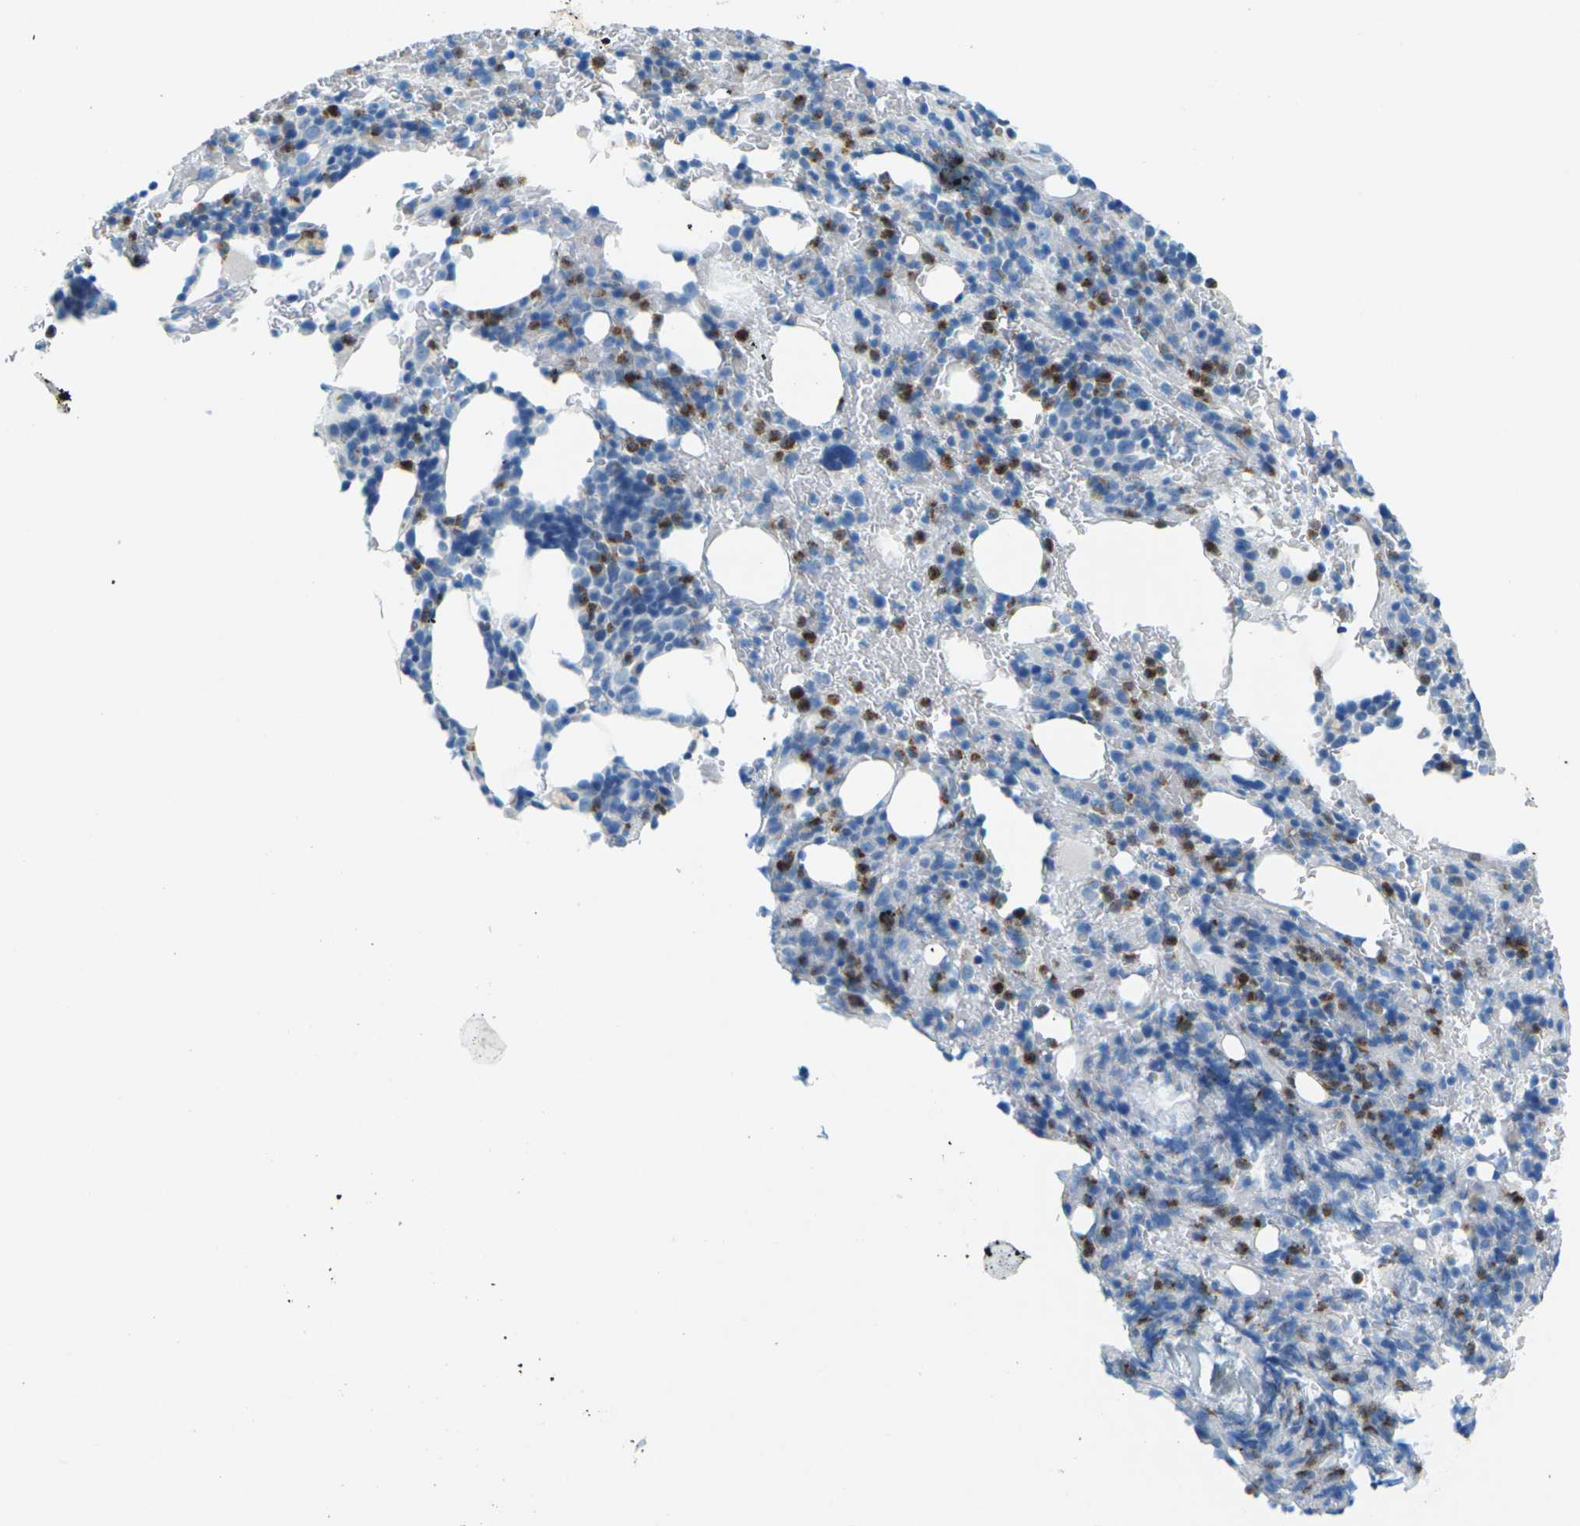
{"staining": {"intensity": "moderate", "quantity": "25%-75%", "location": "cytoplasmic/membranous"}, "tissue": "bone marrow", "cell_type": "Hematopoietic cells", "image_type": "normal", "snomed": [{"axis": "morphology", "description": "Normal tissue, NOS"}, {"axis": "morphology", "description": "Inflammation, NOS"}, {"axis": "topography", "description": "Bone marrow"}], "caption": "Immunohistochemical staining of unremarkable bone marrow demonstrates moderate cytoplasmic/membranous protein positivity in about 25%-75% of hematopoietic cells.", "gene": "CDH16", "patient": {"sex": "male", "age": 72}}